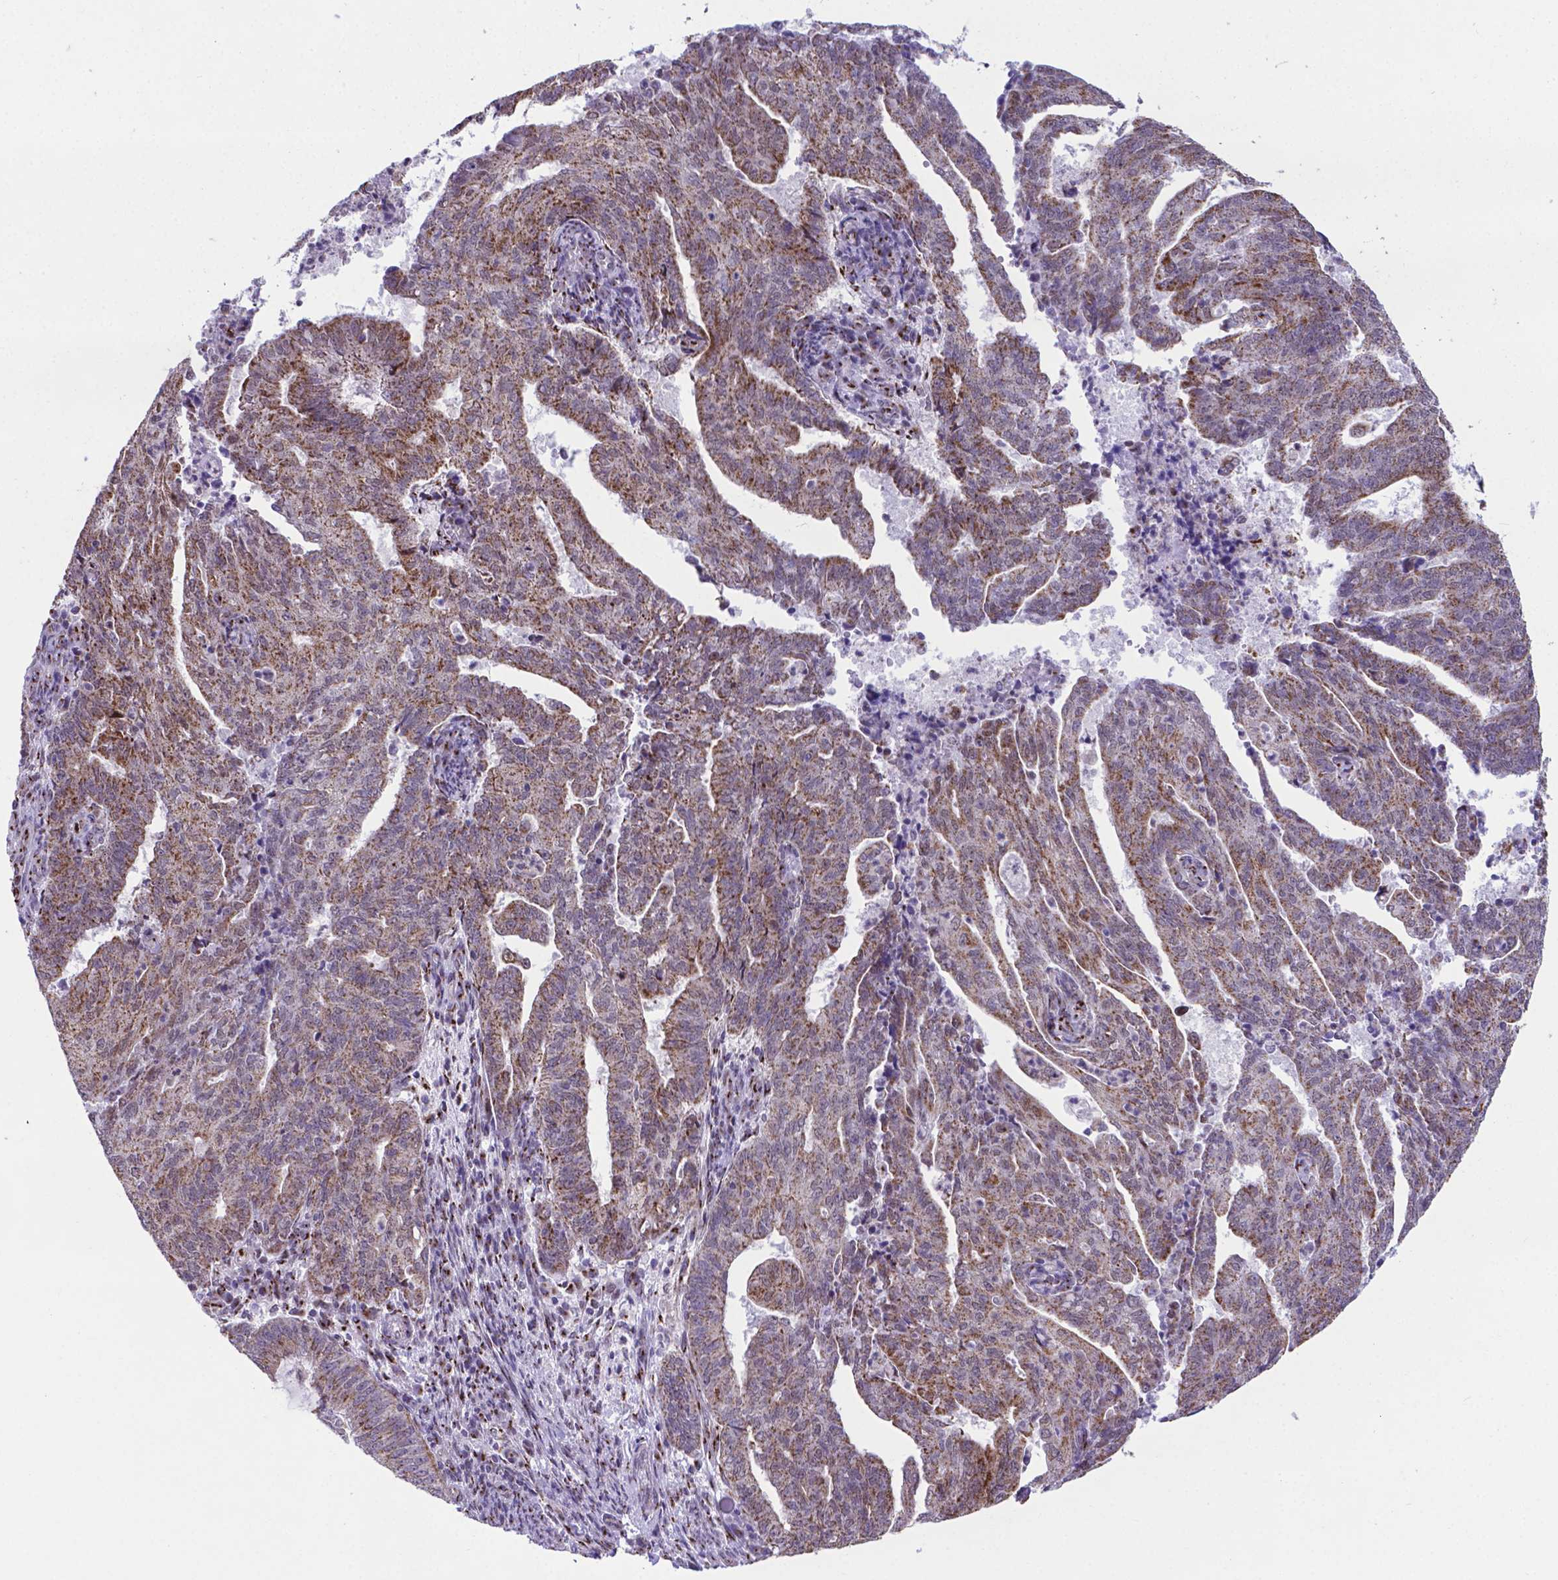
{"staining": {"intensity": "moderate", "quantity": "25%-75%", "location": "cytoplasmic/membranous"}, "tissue": "endometrial cancer", "cell_type": "Tumor cells", "image_type": "cancer", "snomed": [{"axis": "morphology", "description": "Adenocarcinoma, NOS"}, {"axis": "topography", "description": "Endometrium"}], "caption": "Protein analysis of endometrial cancer (adenocarcinoma) tissue displays moderate cytoplasmic/membranous expression in about 25%-75% of tumor cells.", "gene": "MRPL10", "patient": {"sex": "female", "age": 82}}